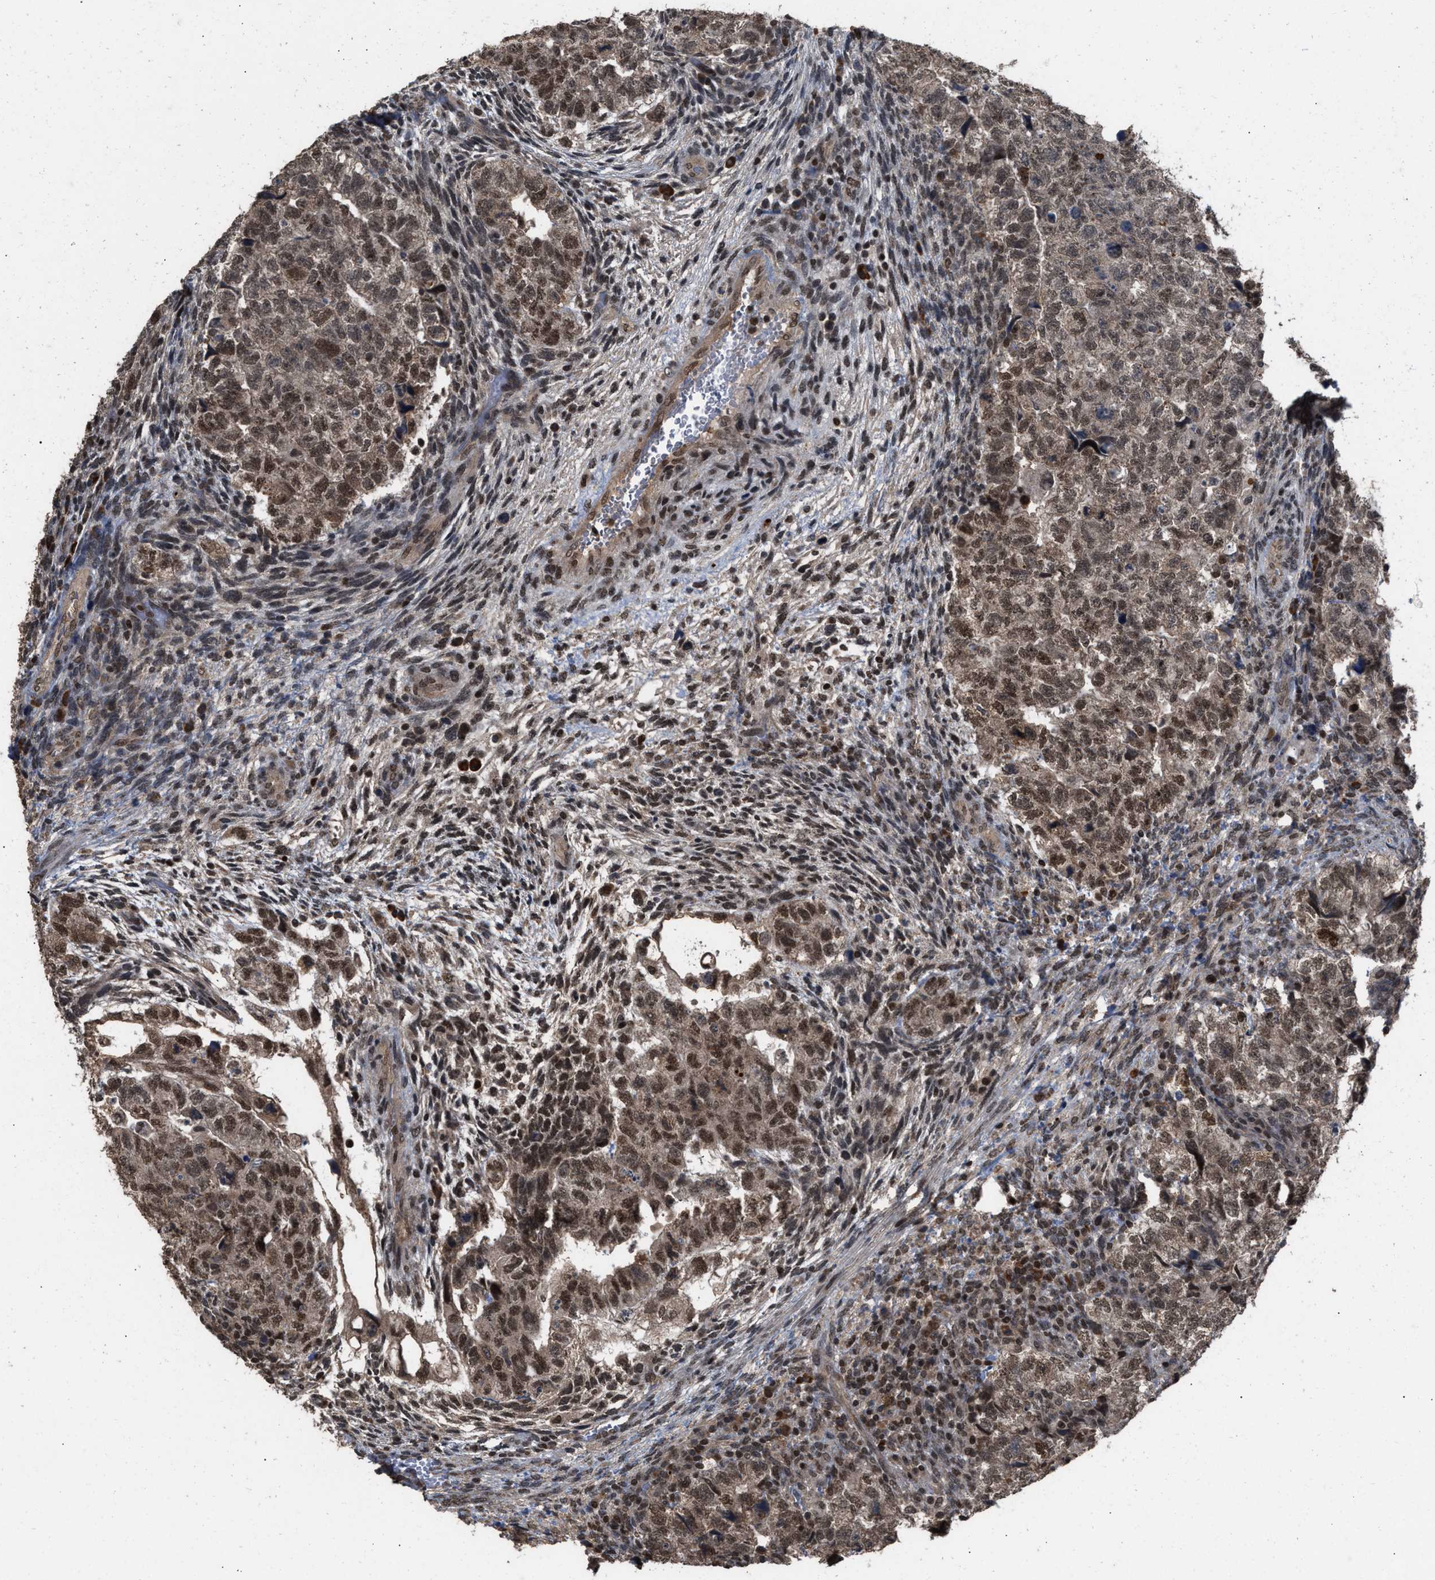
{"staining": {"intensity": "moderate", "quantity": ">75%", "location": "cytoplasmic/membranous,nuclear"}, "tissue": "testis cancer", "cell_type": "Tumor cells", "image_type": "cancer", "snomed": [{"axis": "morphology", "description": "Carcinoma, Embryonal, NOS"}, {"axis": "topography", "description": "Testis"}], "caption": "Protein positivity by IHC shows moderate cytoplasmic/membranous and nuclear staining in about >75% of tumor cells in embryonal carcinoma (testis).", "gene": "C9orf78", "patient": {"sex": "male", "age": 36}}